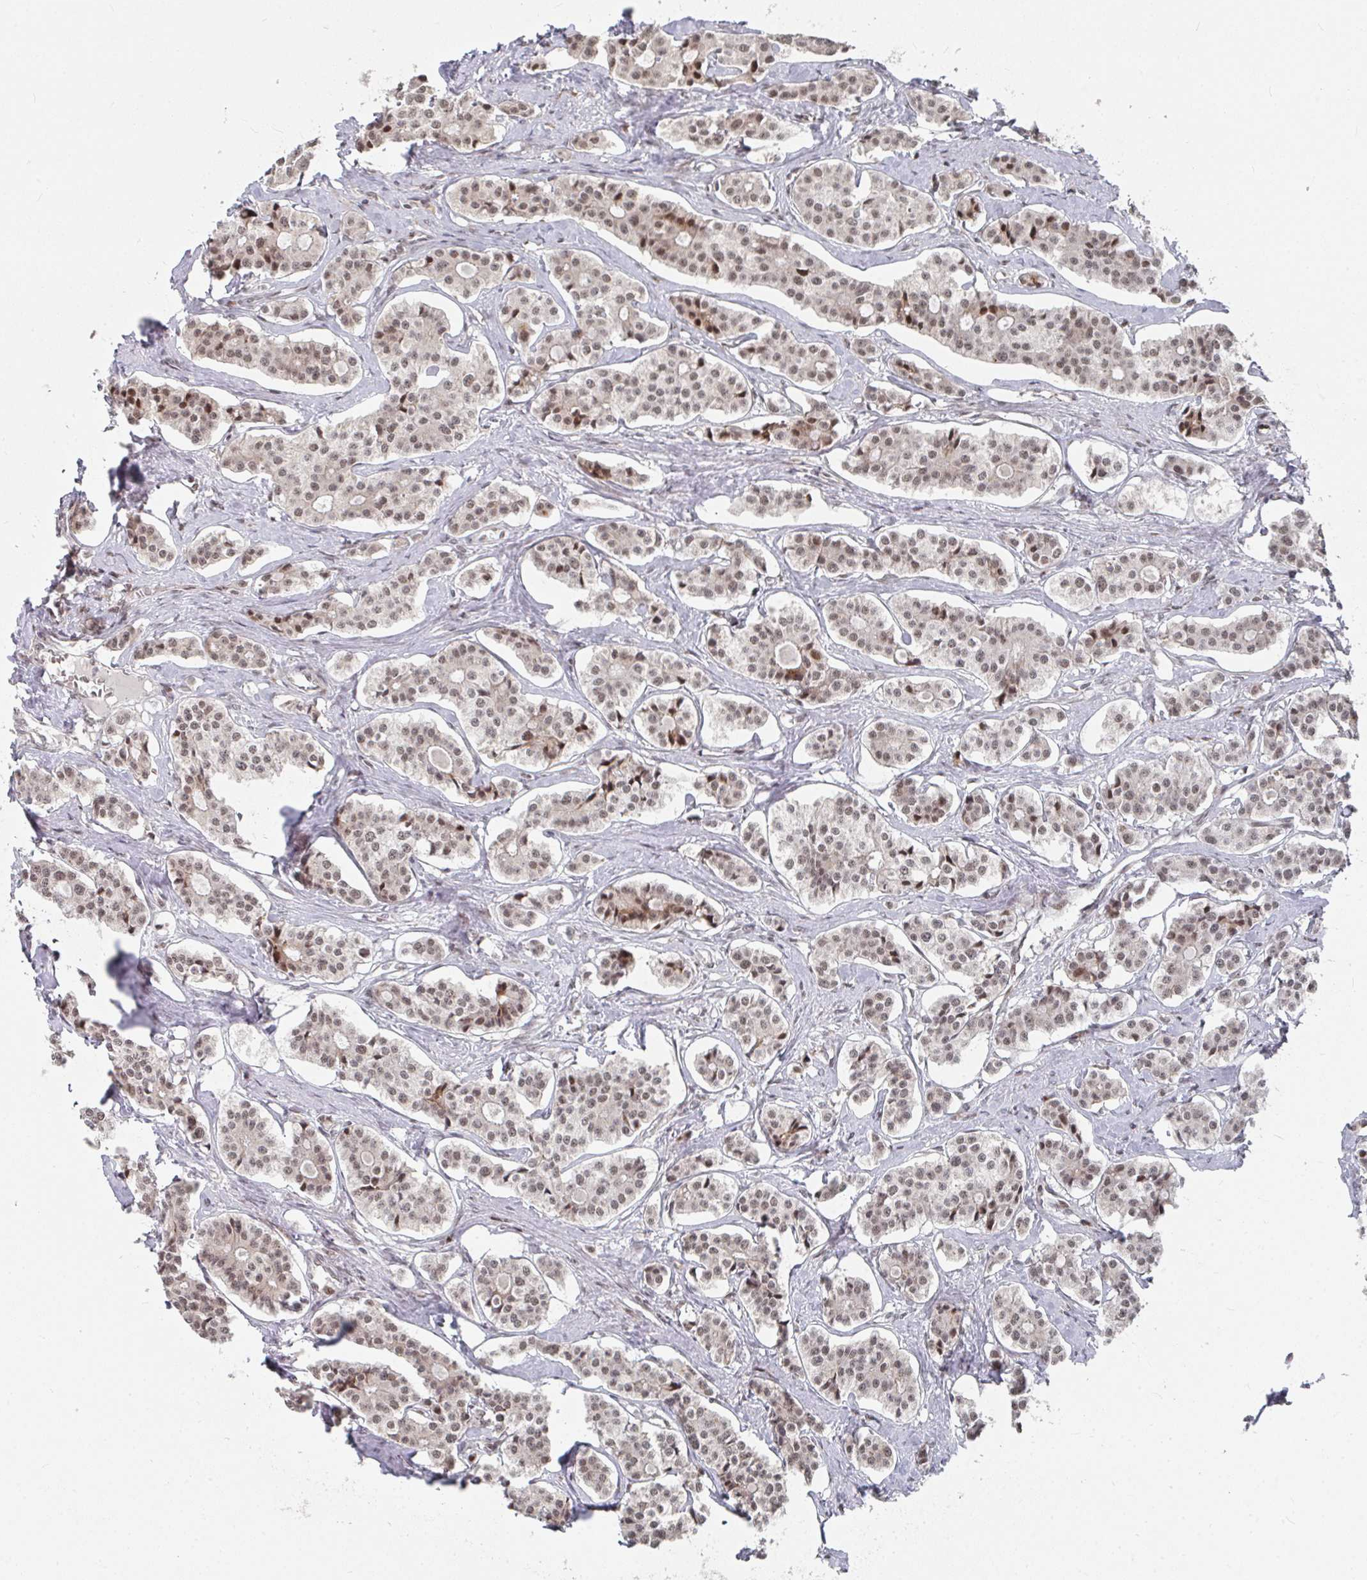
{"staining": {"intensity": "moderate", "quantity": ">75%", "location": "nuclear"}, "tissue": "carcinoid", "cell_type": "Tumor cells", "image_type": "cancer", "snomed": [{"axis": "morphology", "description": "Carcinoid, malignant, NOS"}, {"axis": "topography", "description": "Small intestine"}], "caption": "Carcinoid (malignant) stained with immunohistochemistry reveals moderate nuclear staining in approximately >75% of tumor cells.", "gene": "RBBP5", "patient": {"sex": "male", "age": 63}}